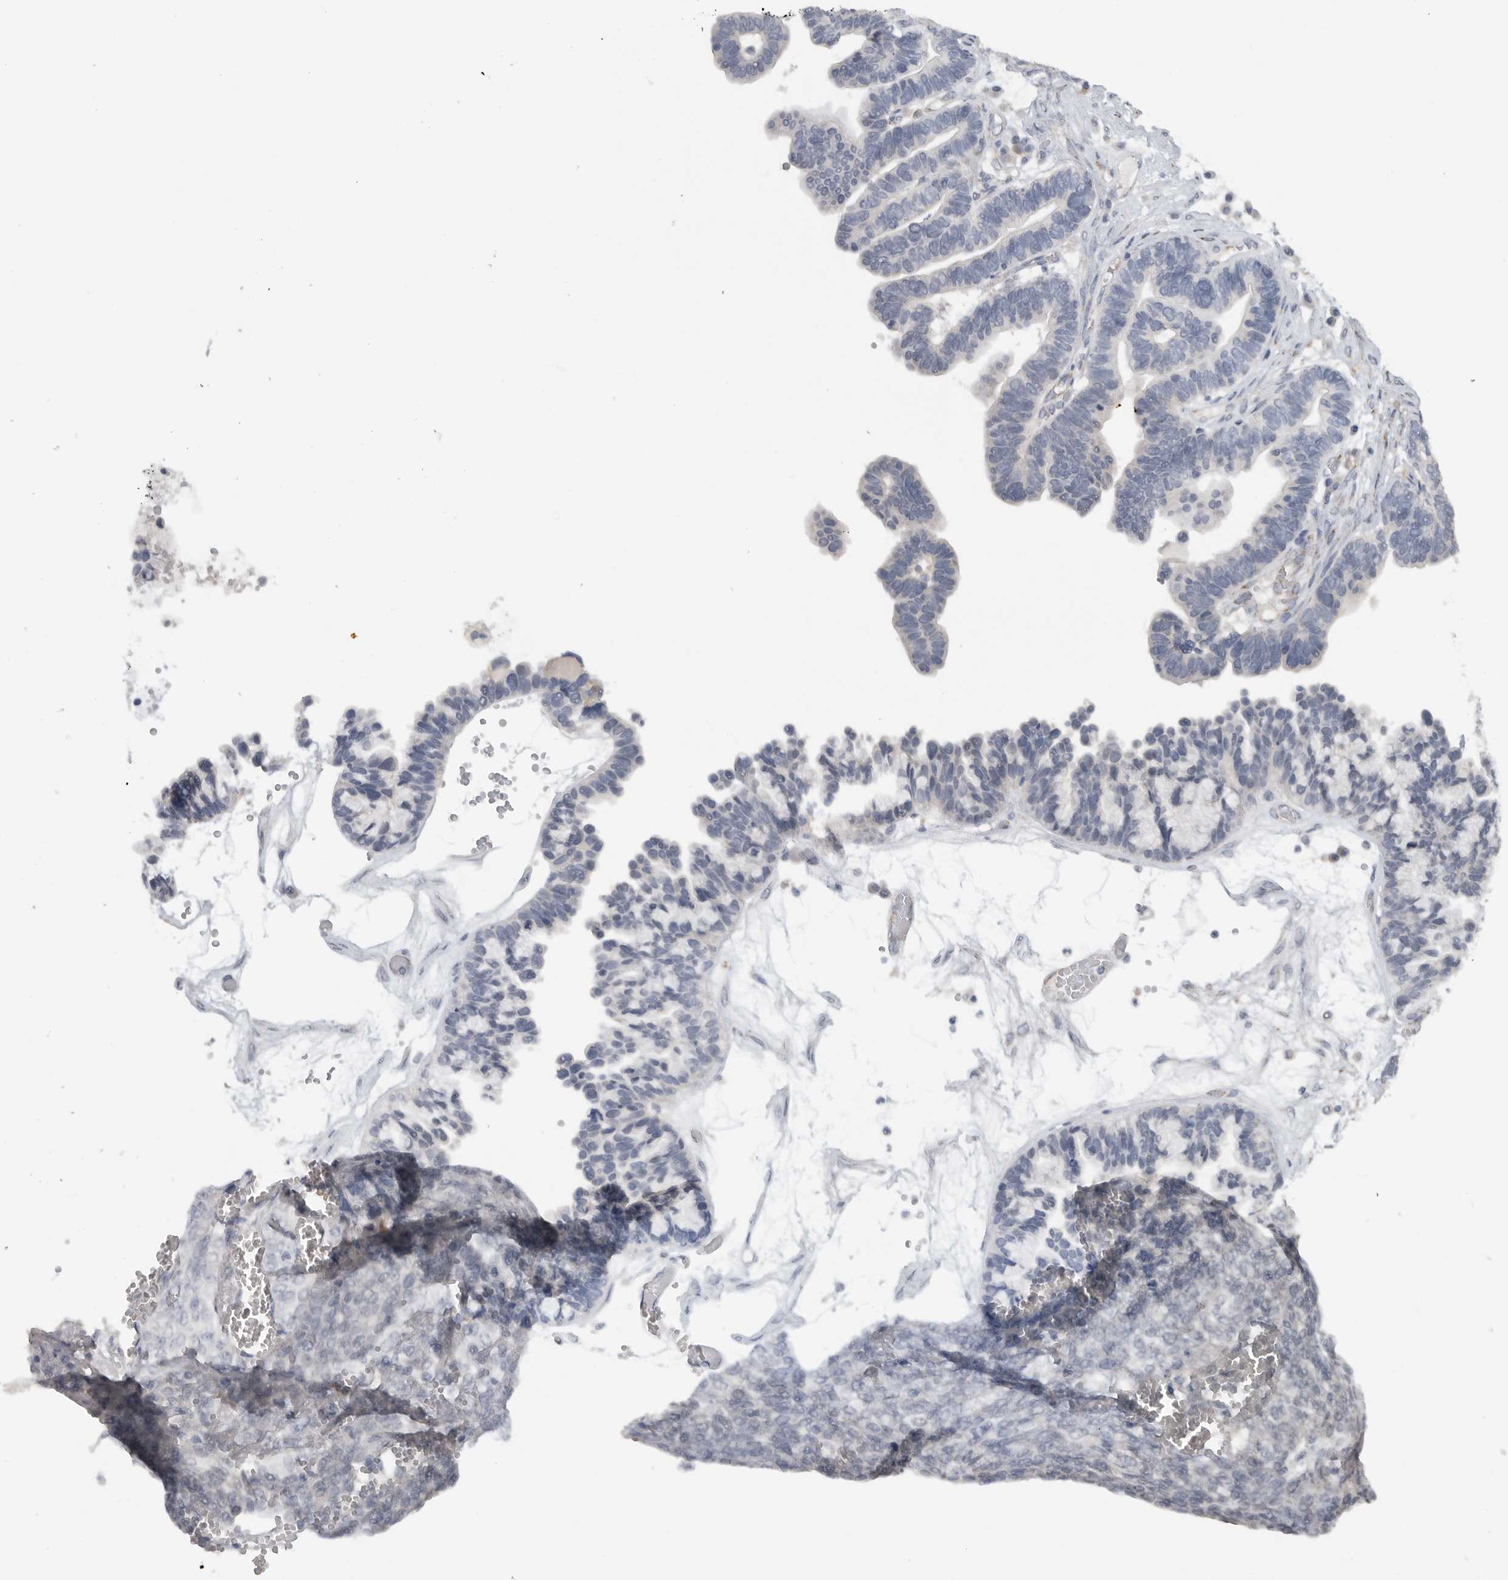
{"staining": {"intensity": "negative", "quantity": "none", "location": "none"}, "tissue": "ovarian cancer", "cell_type": "Tumor cells", "image_type": "cancer", "snomed": [{"axis": "morphology", "description": "Cystadenocarcinoma, serous, NOS"}, {"axis": "topography", "description": "Ovary"}], "caption": "Ovarian cancer (serous cystadenocarcinoma) stained for a protein using immunohistochemistry shows no expression tumor cells.", "gene": "DYRK2", "patient": {"sex": "female", "age": 56}}